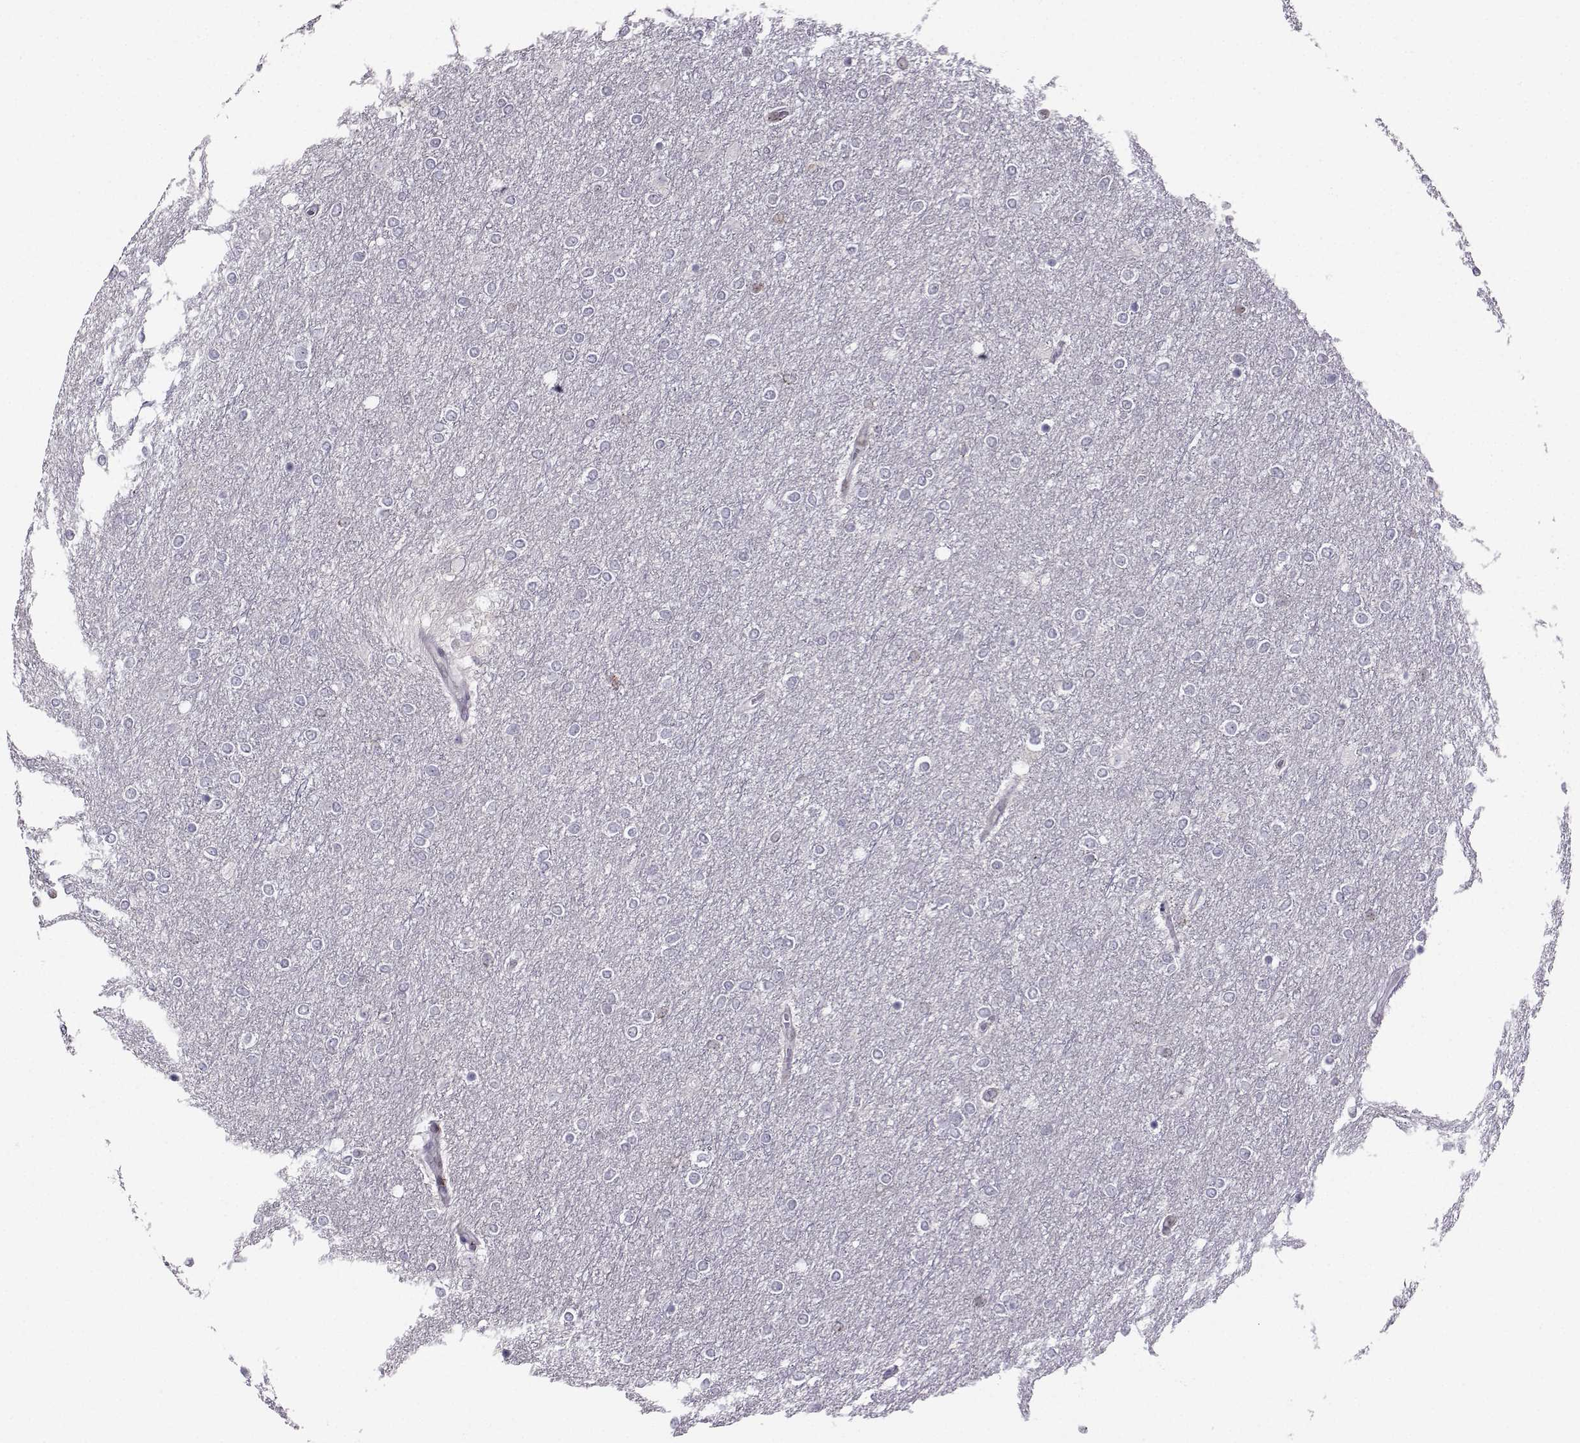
{"staining": {"intensity": "negative", "quantity": "none", "location": "none"}, "tissue": "glioma", "cell_type": "Tumor cells", "image_type": "cancer", "snomed": [{"axis": "morphology", "description": "Glioma, malignant, High grade"}, {"axis": "topography", "description": "Brain"}], "caption": "IHC micrograph of glioma stained for a protein (brown), which exhibits no positivity in tumor cells.", "gene": "ZNF19", "patient": {"sex": "female", "age": 61}}